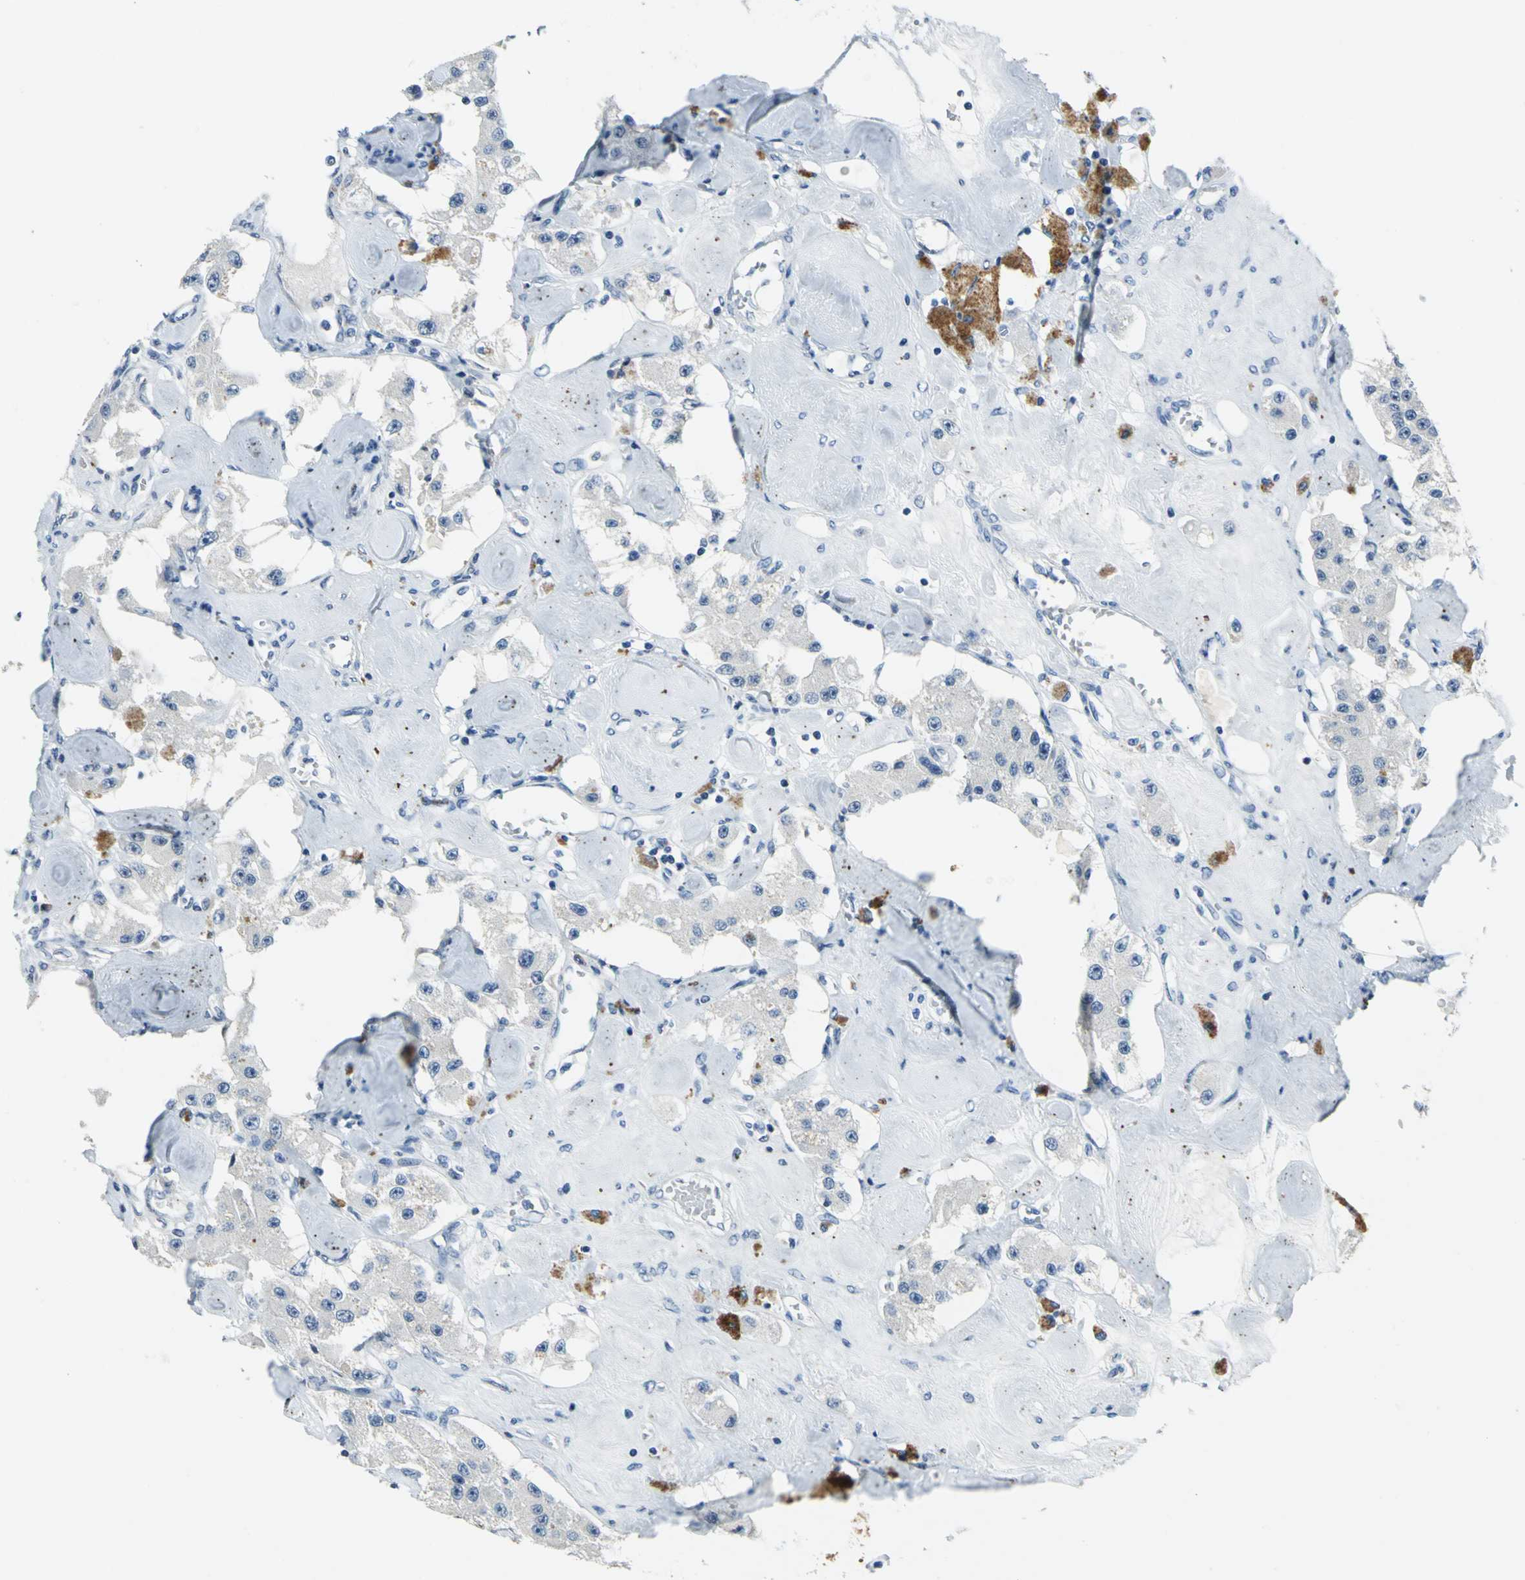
{"staining": {"intensity": "negative", "quantity": "none", "location": "none"}, "tissue": "carcinoid", "cell_type": "Tumor cells", "image_type": "cancer", "snomed": [{"axis": "morphology", "description": "Carcinoid, malignant, NOS"}, {"axis": "topography", "description": "Pancreas"}], "caption": "Tumor cells show no significant protein expression in carcinoid.", "gene": "RAD17", "patient": {"sex": "male", "age": 41}}